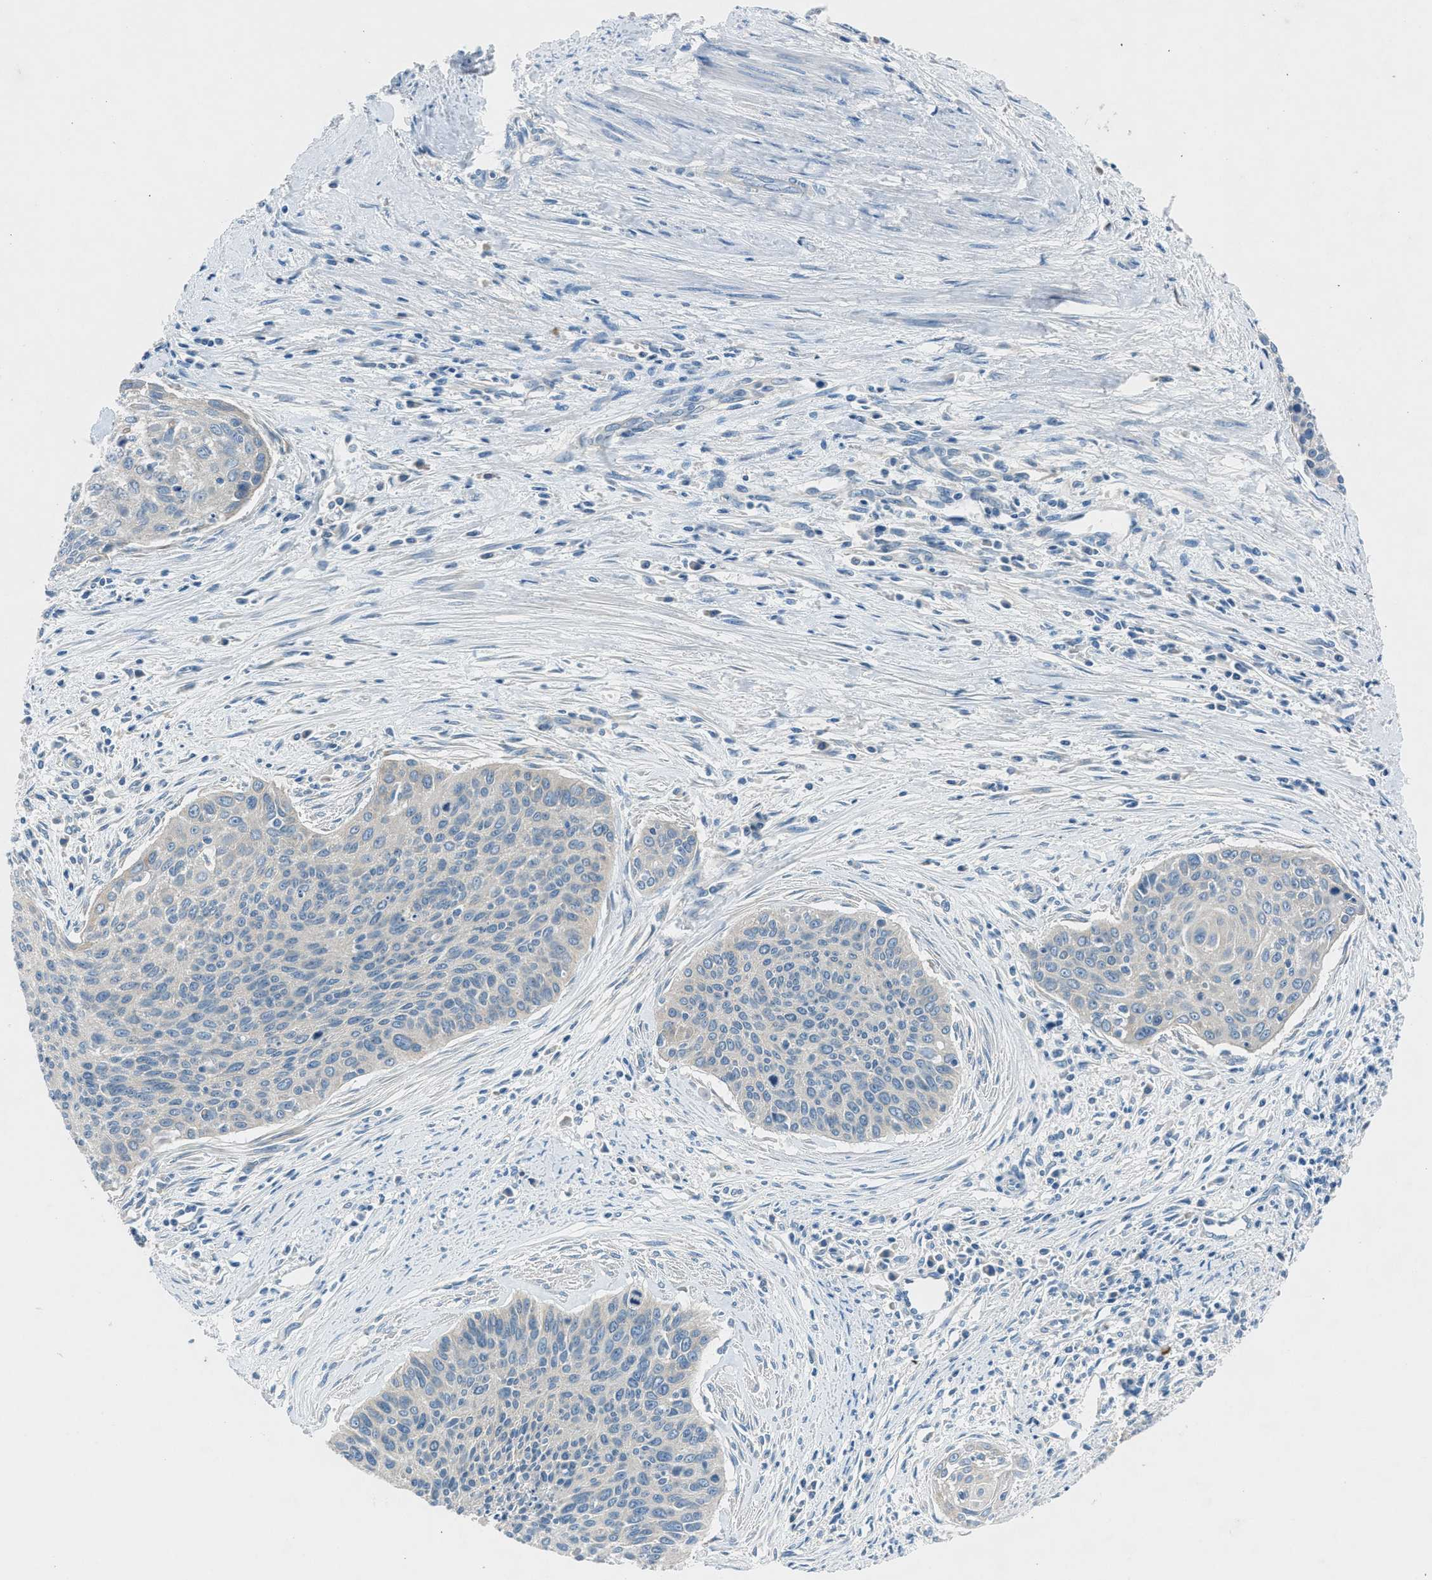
{"staining": {"intensity": "negative", "quantity": "none", "location": "none"}, "tissue": "cervical cancer", "cell_type": "Tumor cells", "image_type": "cancer", "snomed": [{"axis": "morphology", "description": "Squamous cell carcinoma, NOS"}, {"axis": "topography", "description": "Cervix"}], "caption": "Tumor cells are negative for protein expression in human cervical squamous cell carcinoma.", "gene": "BMP1", "patient": {"sex": "female", "age": 55}}